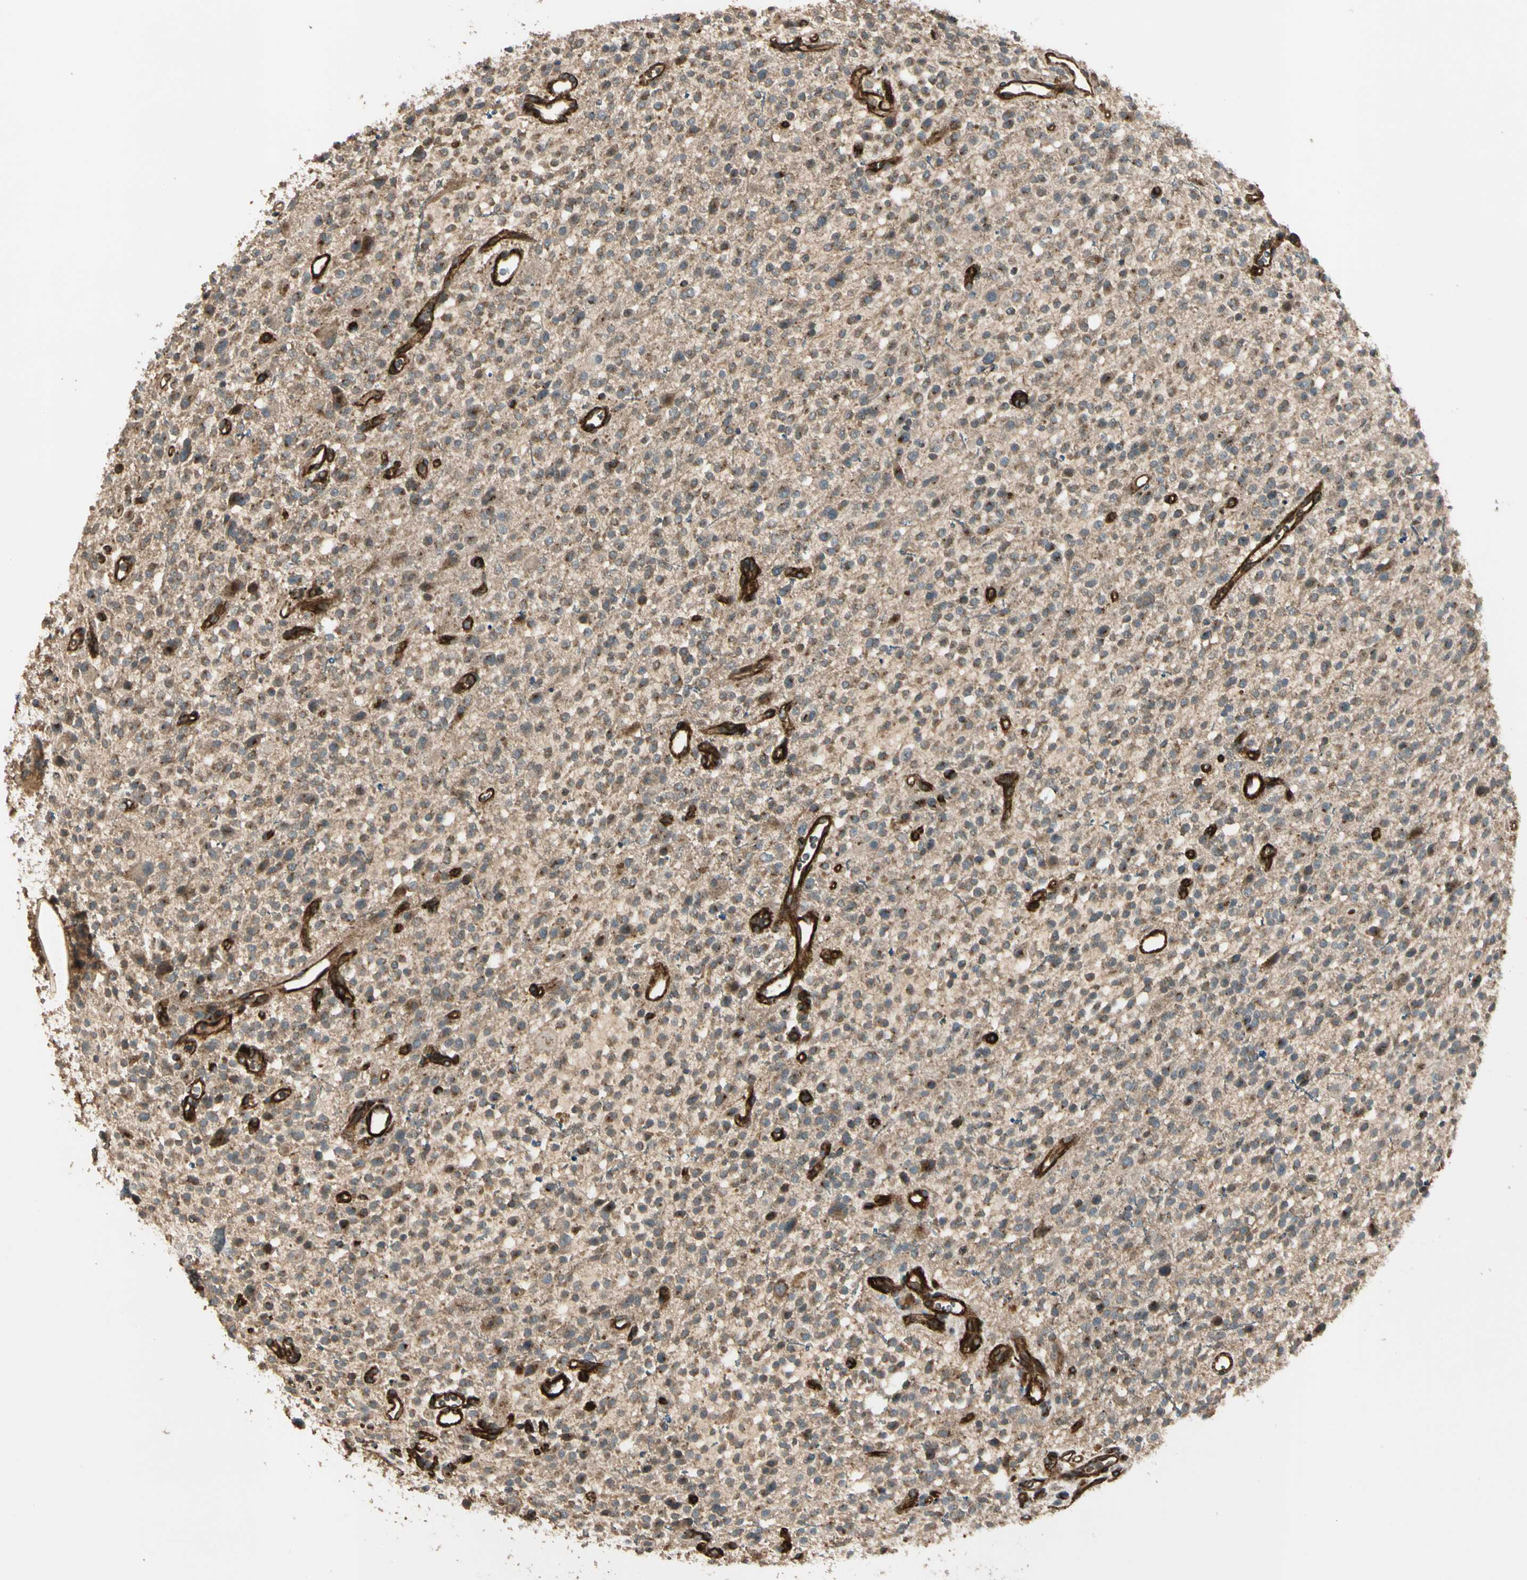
{"staining": {"intensity": "weak", "quantity": ">75%", "location": "cytoplasmic/membranous"}, "tissue": "glioma", "cell_type": "Tumor cells", "image_type": "cancer", "snomed": [{"axis": "morphology", "description": "Glioma, malignant, High grade"}, {"axis": "topography", "description": "Brain"}], "caption": "A high-resolution histopathology image shows IHC staining of glioma, which demonstrates weak cytoplasmic/membranous expression in about >75% of tumor cells.", "gene": "GCK", "patient": {"sex": "male", "age": 48}}